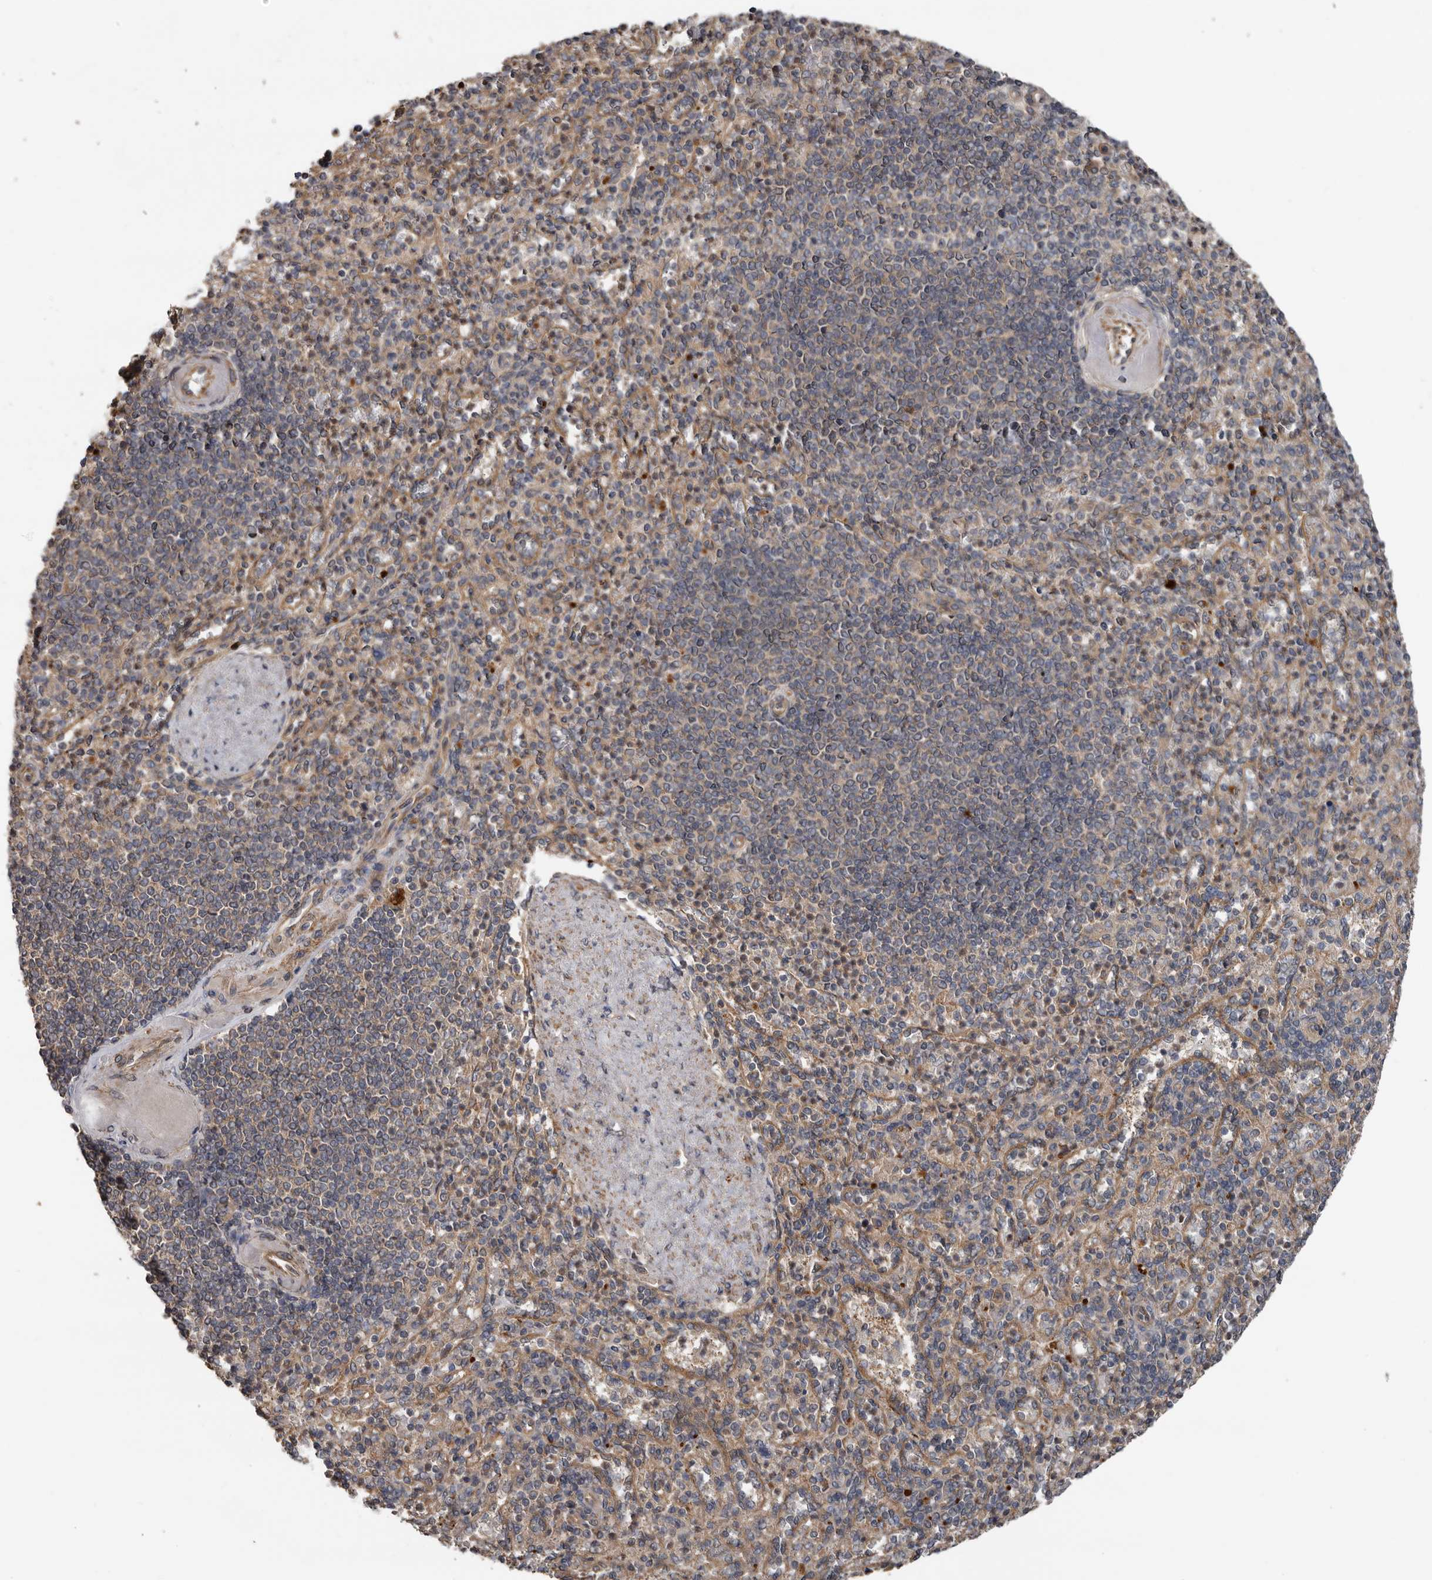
{"staining": {"intensity": "weak", "quantity": "25%-75%", "location": "cytoplasmic/membranous"}, "tissue": "spleen", "cell_type": "Cells in red pulp", "image_type": "normal", "snomed": [{"axis": "morphology", "description": "Normal tissue, NOS"}, {"axis": "topography", "description": "Spleen"}], "caption": "Protein staining exhibits weak cytoplasmic/membranous positivity in about 25%-75% of cells in red pulp in benign spleen. (DAB = brown stain, brightfield microscopy at high magnification).", "gene": "DNAJB4", "patient": {"sex": "female", "age": 74}}